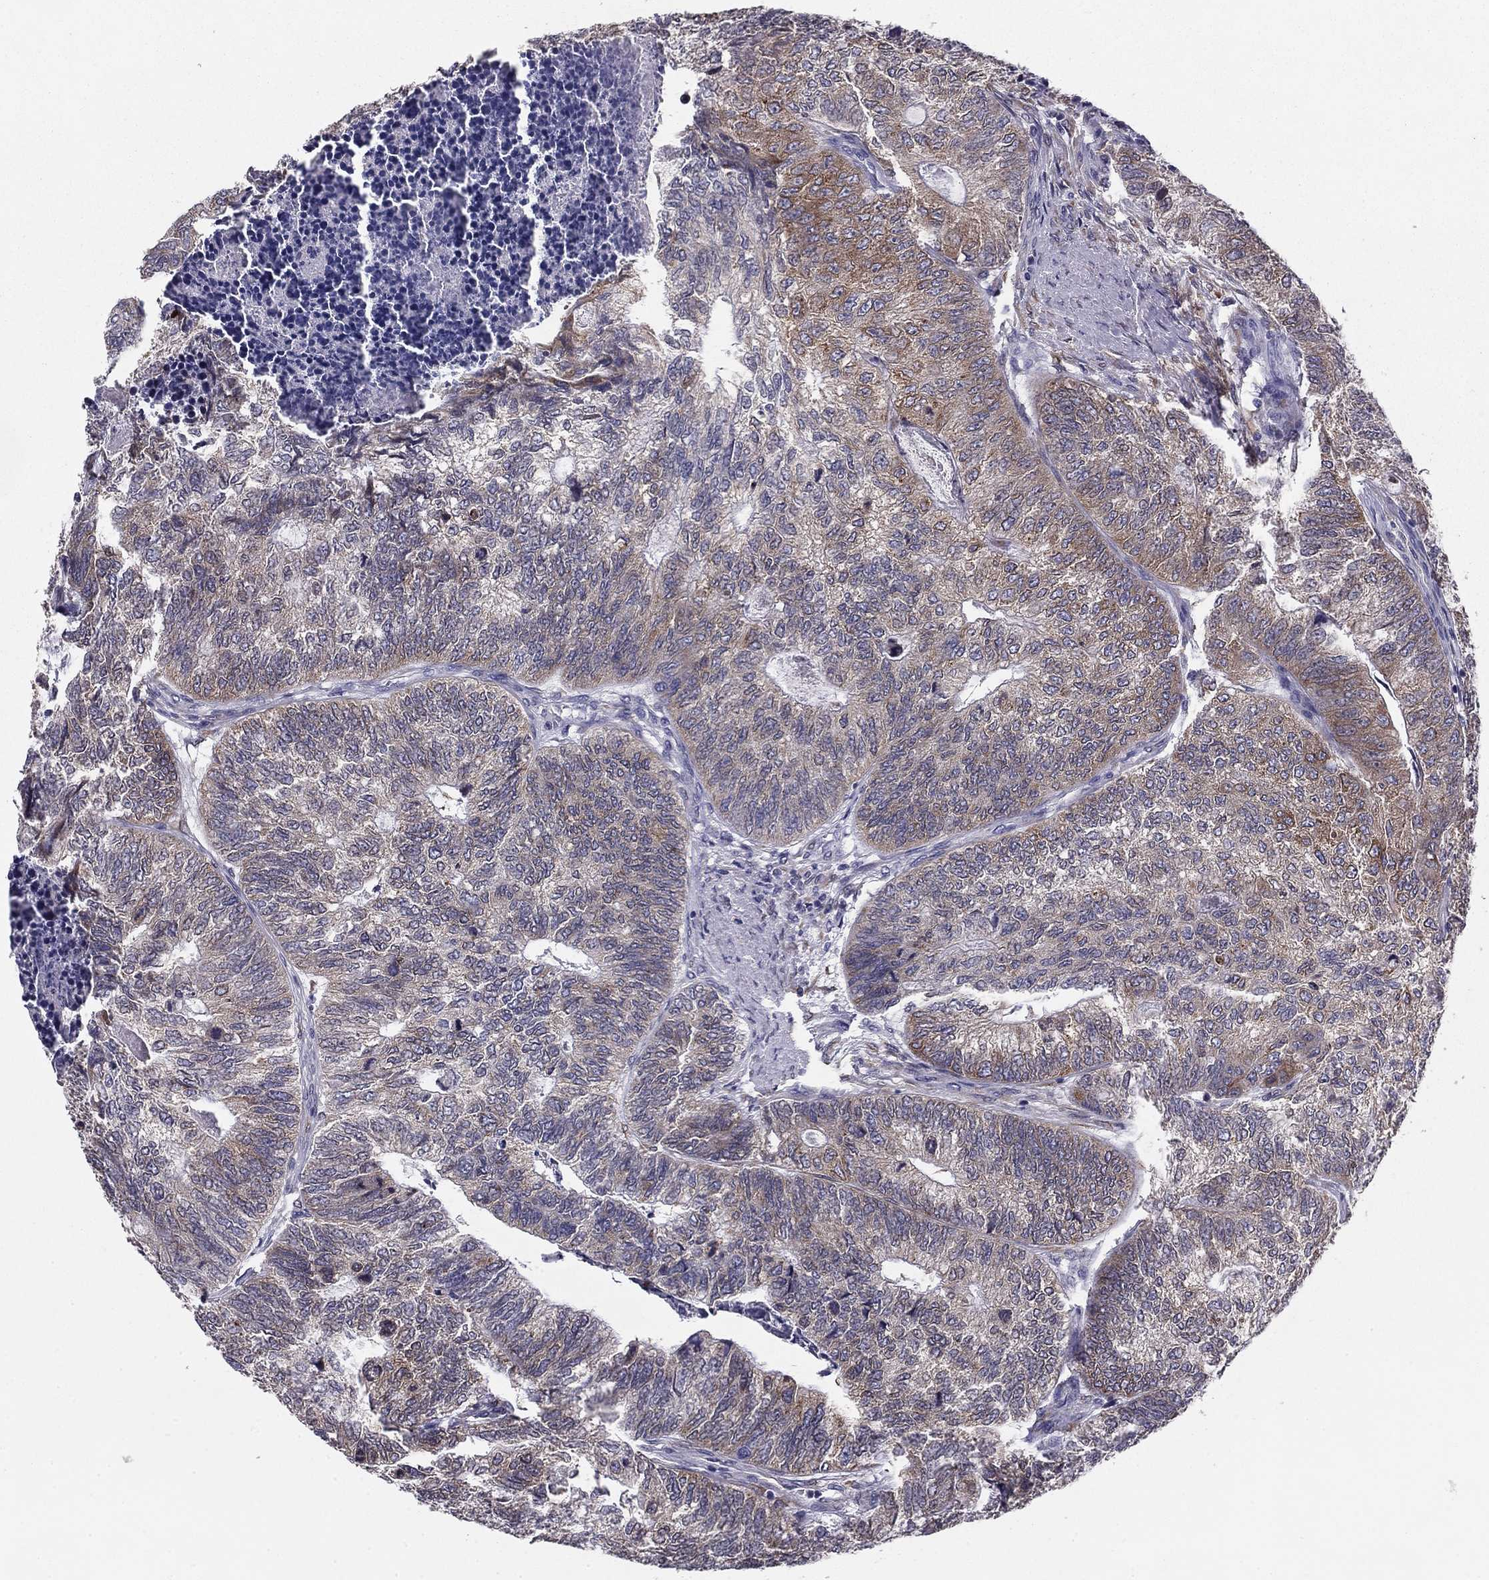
{"staining": {"intensity": "moderate", "quantity": "<25%", "location": "cytoplasmic/membranous"}, "tissue": "colorectal cancer", "cell_type": "Tumor cells", "image_type": "cancer", "snomed": [{"axis": "morphology", "description": "Adenocarcinoma, NOS"}, {"axis": "topography", "description": "Colon"}], "caption": "The immunohistochemical stain labels moderate cytoplasmic/membranous staining in tumor cells of colorectal cancer tissue. (brown staining indicates protein expression, while blue staining denotes nuclei).", "gene": "TMED3", "patient": {"sex": "female", "age": 67}}